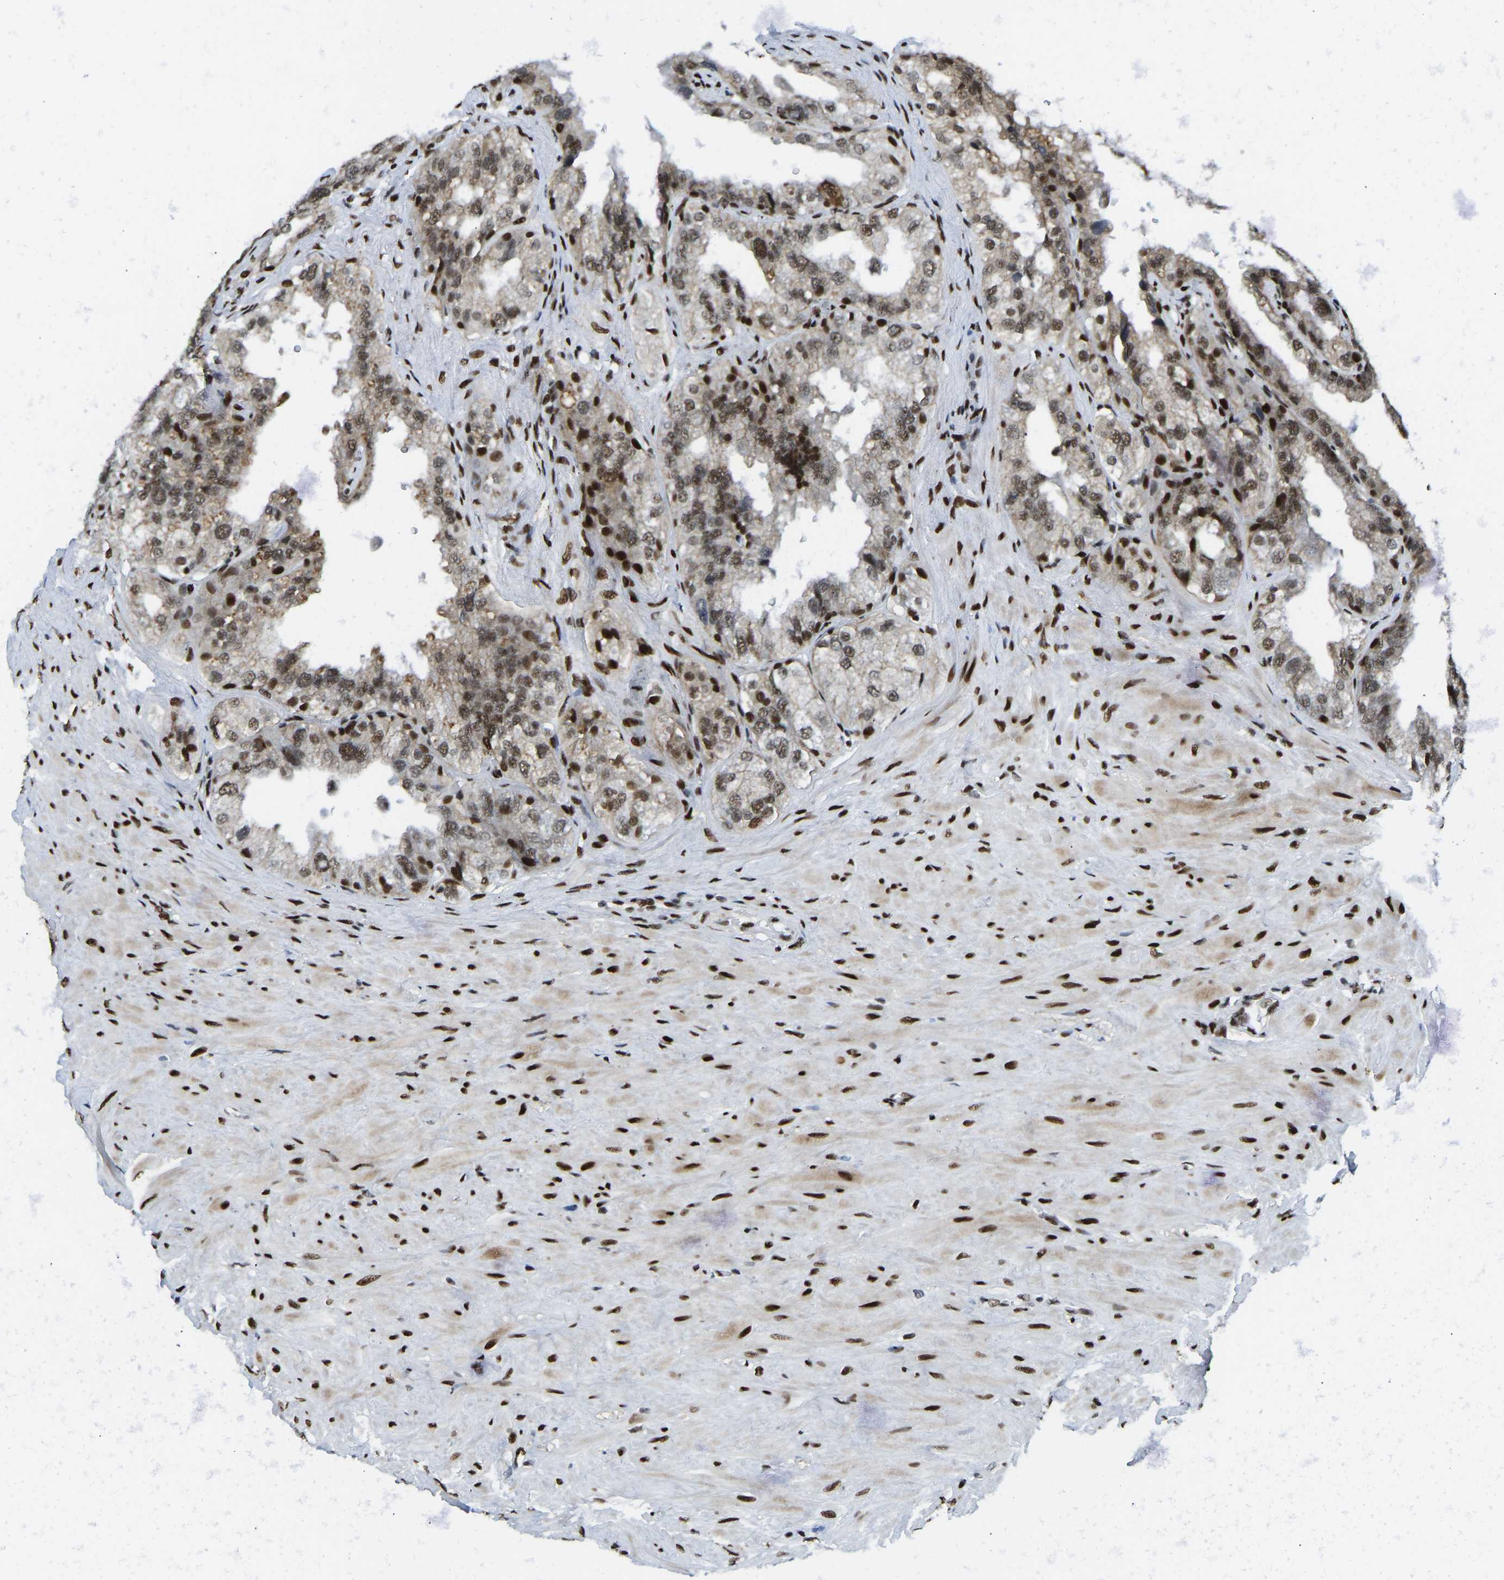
{"staining": {"intensity": "strong", "quantity": ">75%", "location": "nuclear"}, "tissue": "seminal vesicle", "cell_type": "Glandular cells", "image_type": "normal", "snomed": [{"axis": "morphology", "description": "Normal tissue, NOS"}, {"axis": "topography", "description": "Seminal veicle"}], "caption": "Strong nuclear protein expression is identified in about >75% of glandular cells in seminal vesicle. Immunohistochemistry stains the protein in brown and the nuclei are stained blue.", "gene": "FOXK1", "patient": {"sex": "male", "age": 68}}